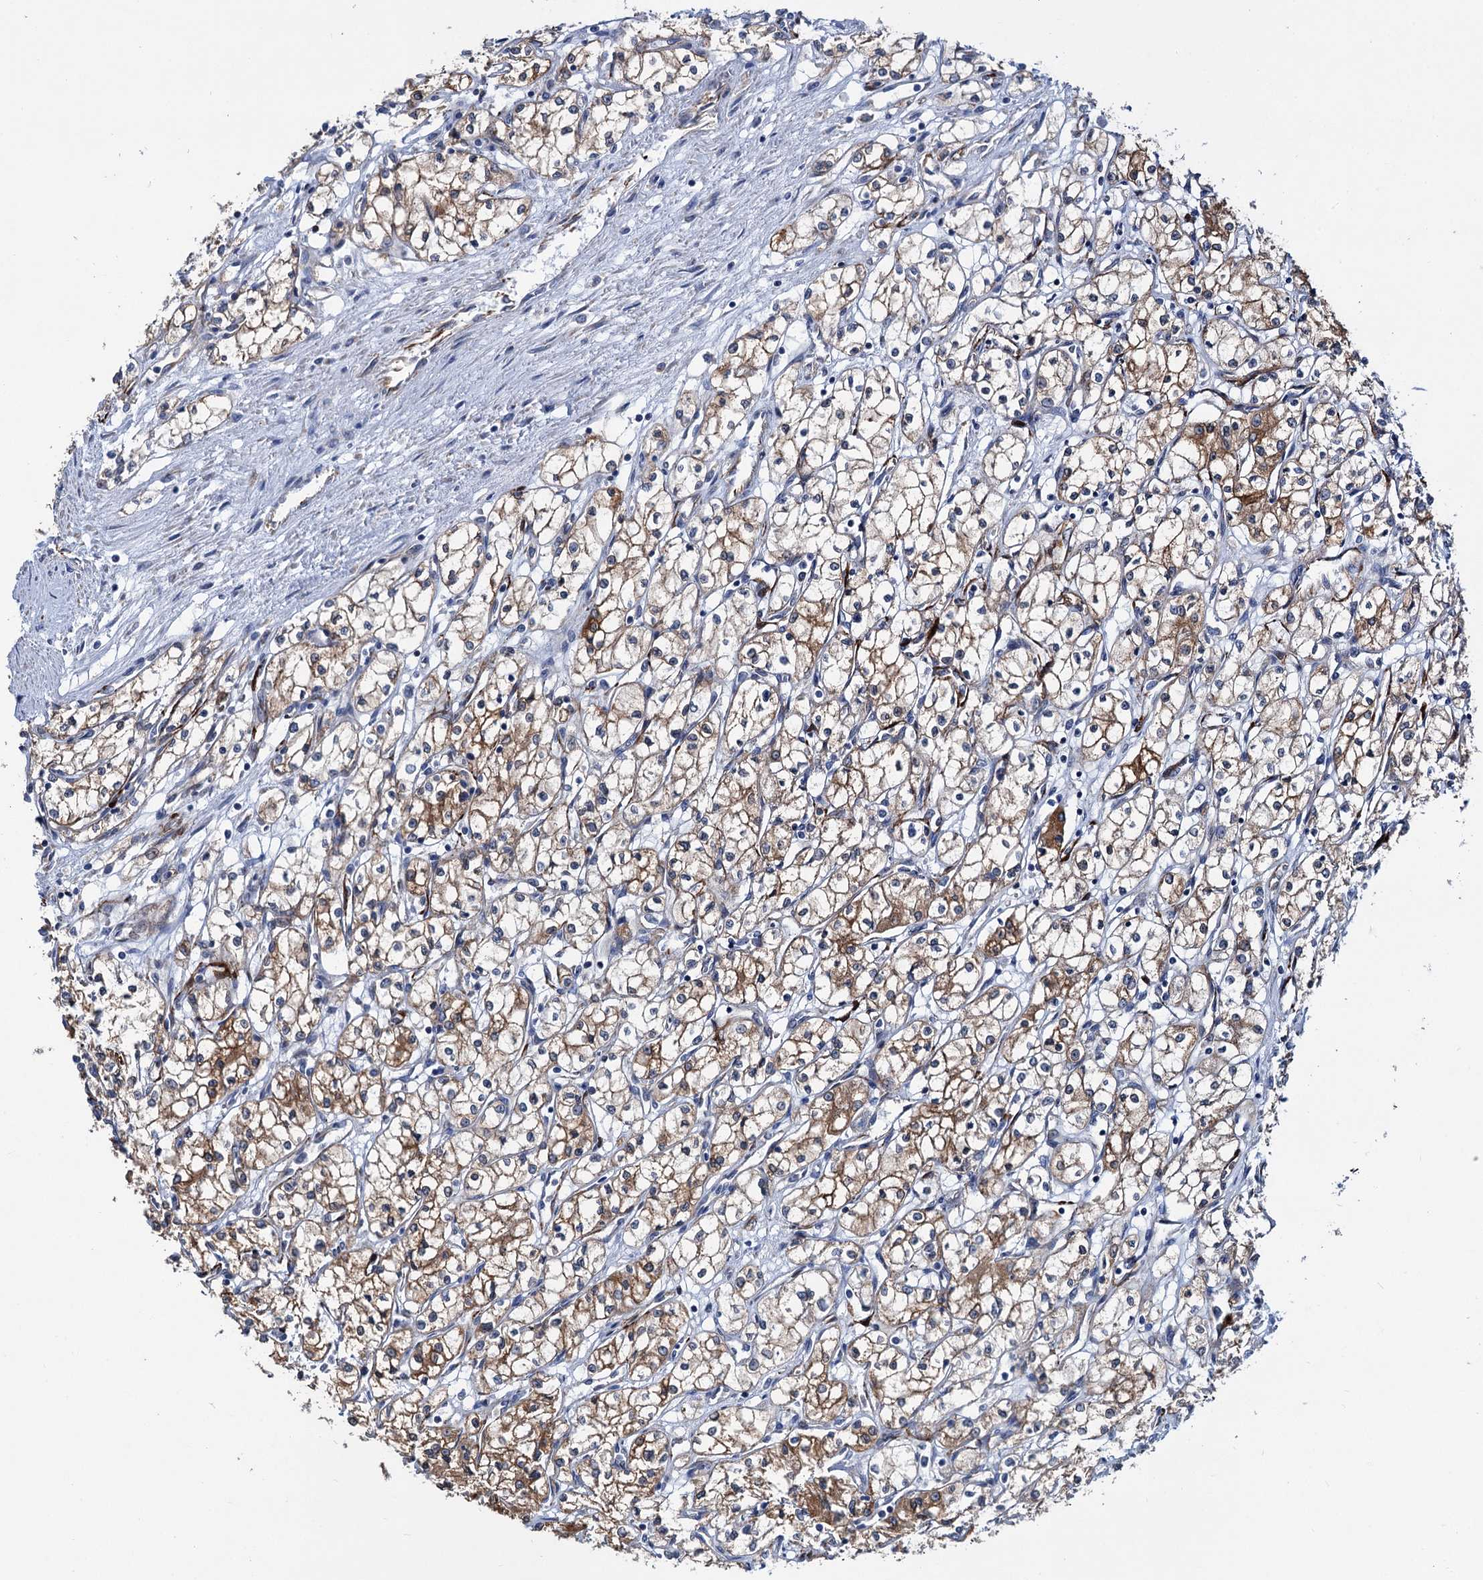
{"staining": {"intensity": "moderate", "quantity": ">75%", "location": "cytoplasmic/membranous"}, "tissue": "renal cancer", "cell_type": "Tumor cells", "image_type": "cancer", "snomed": [{"axis": "morphology", "description": "Adenocarcinoma, NOS"}, {"axis": "topography", "description": "Kidney"}], "caption": "Renal cancer (adenocarcinoma) was stained to show a protein in brown. There is medium levels of moderate cytoplasmic/membranous staining in approximately >75% of tumor cells. (DAB = brown stain, brightfield microscopy at high magnification).", "gene": "TRIM55", "patient": {"sex": "male", "age": 59}}